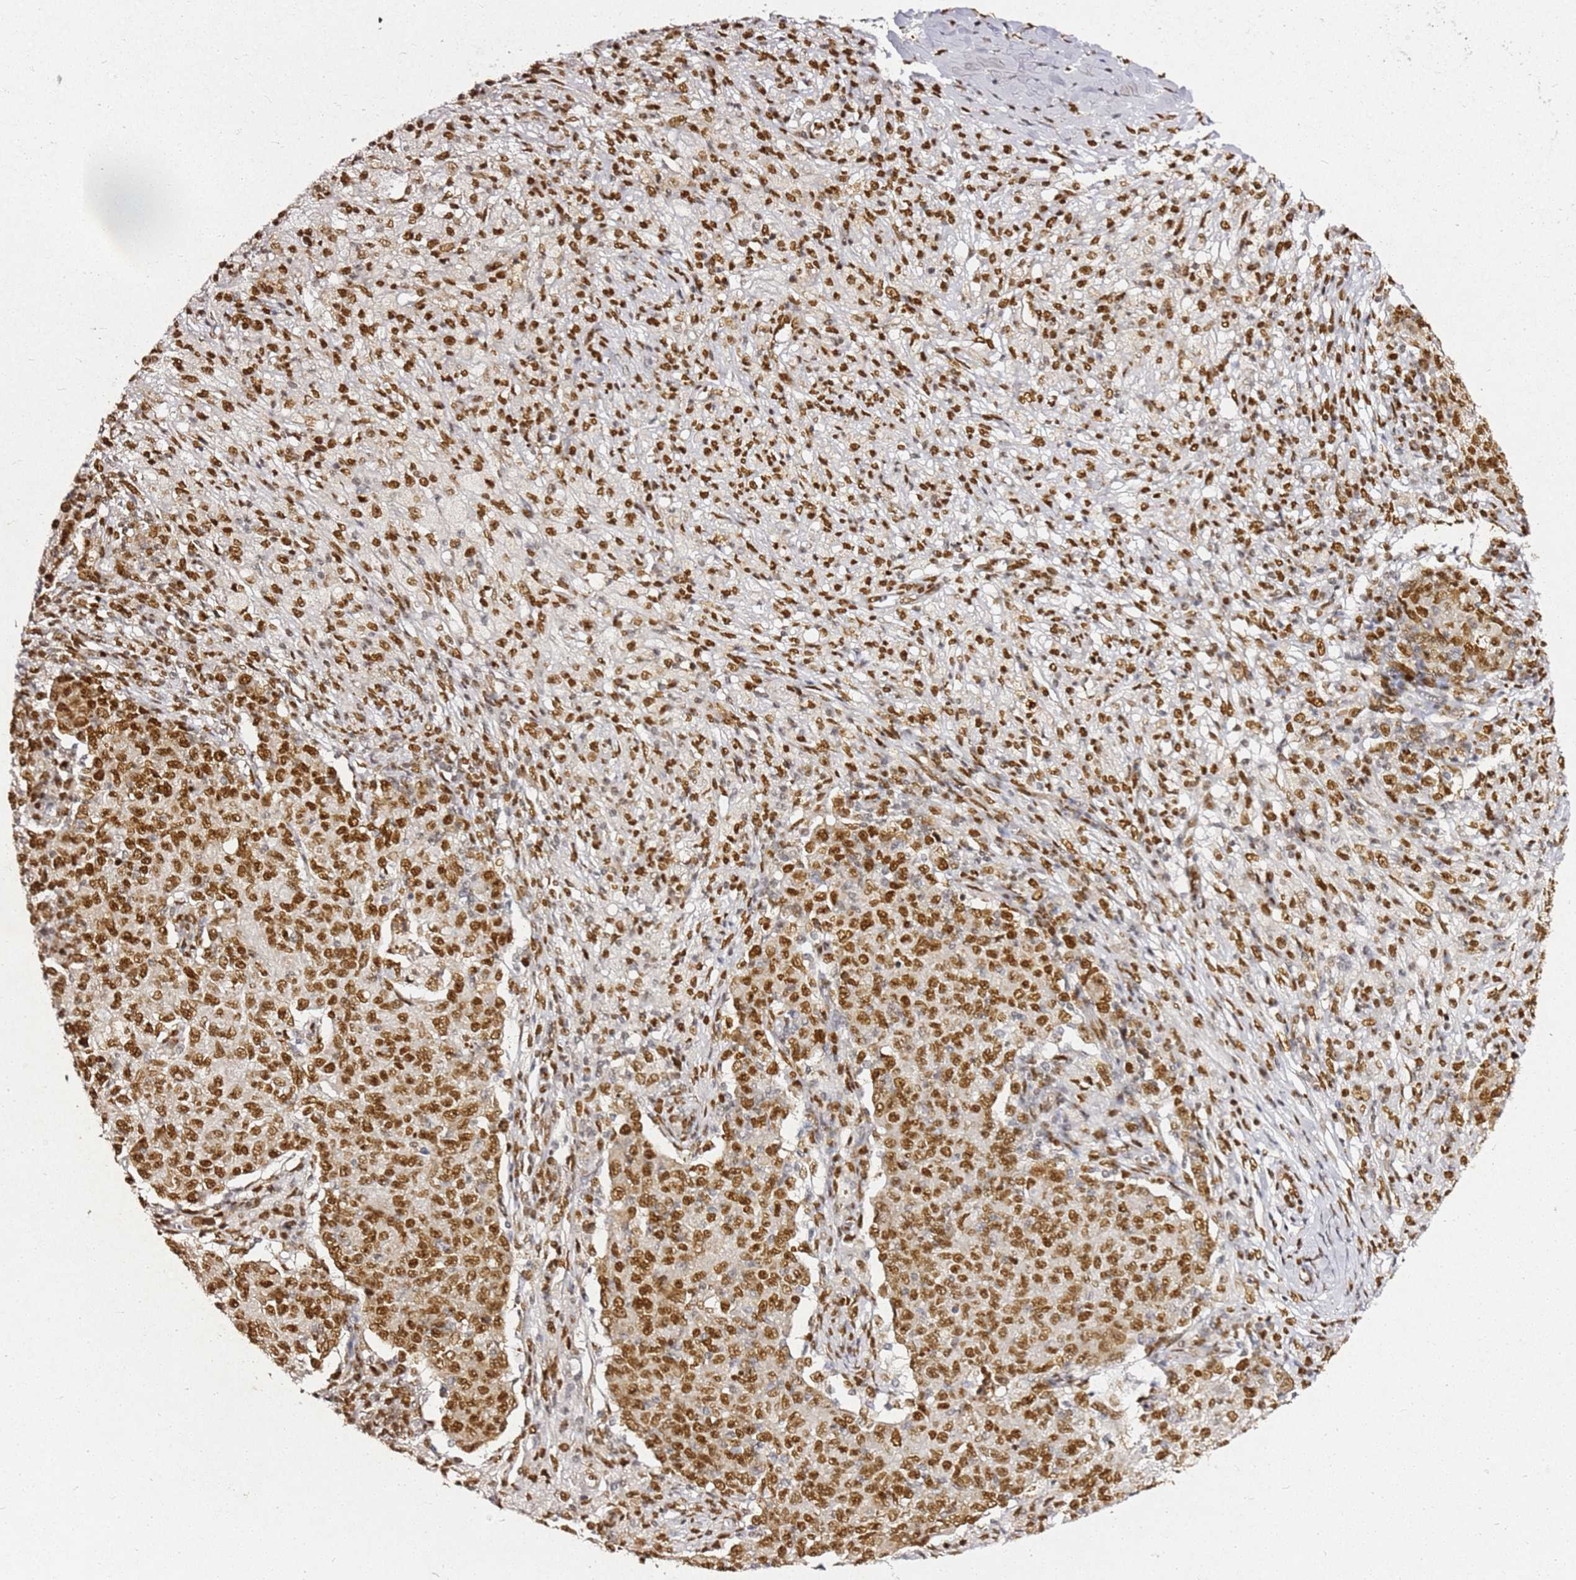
{"staining": {"intensity": "moderate", "quantity": ">75%", "location": "nuclear"}, "tissue": "ovarian cancer", "cell_type": "Tumor cells", "image_type": "cancer", "snomed": [{"axis": "morphology", "description": "Carcinoma, endometroid"}, {"axis": "topography", "description": "Ovary"}], "caption": "Human ovarian cancer (endometroid carcinoma) stained for a protein (brown) exhibits moderate nuclear positive positivity in about >75% of tumor cells.", "gene": "APEX1", "patient": {"sex": "female", "age": 42}}